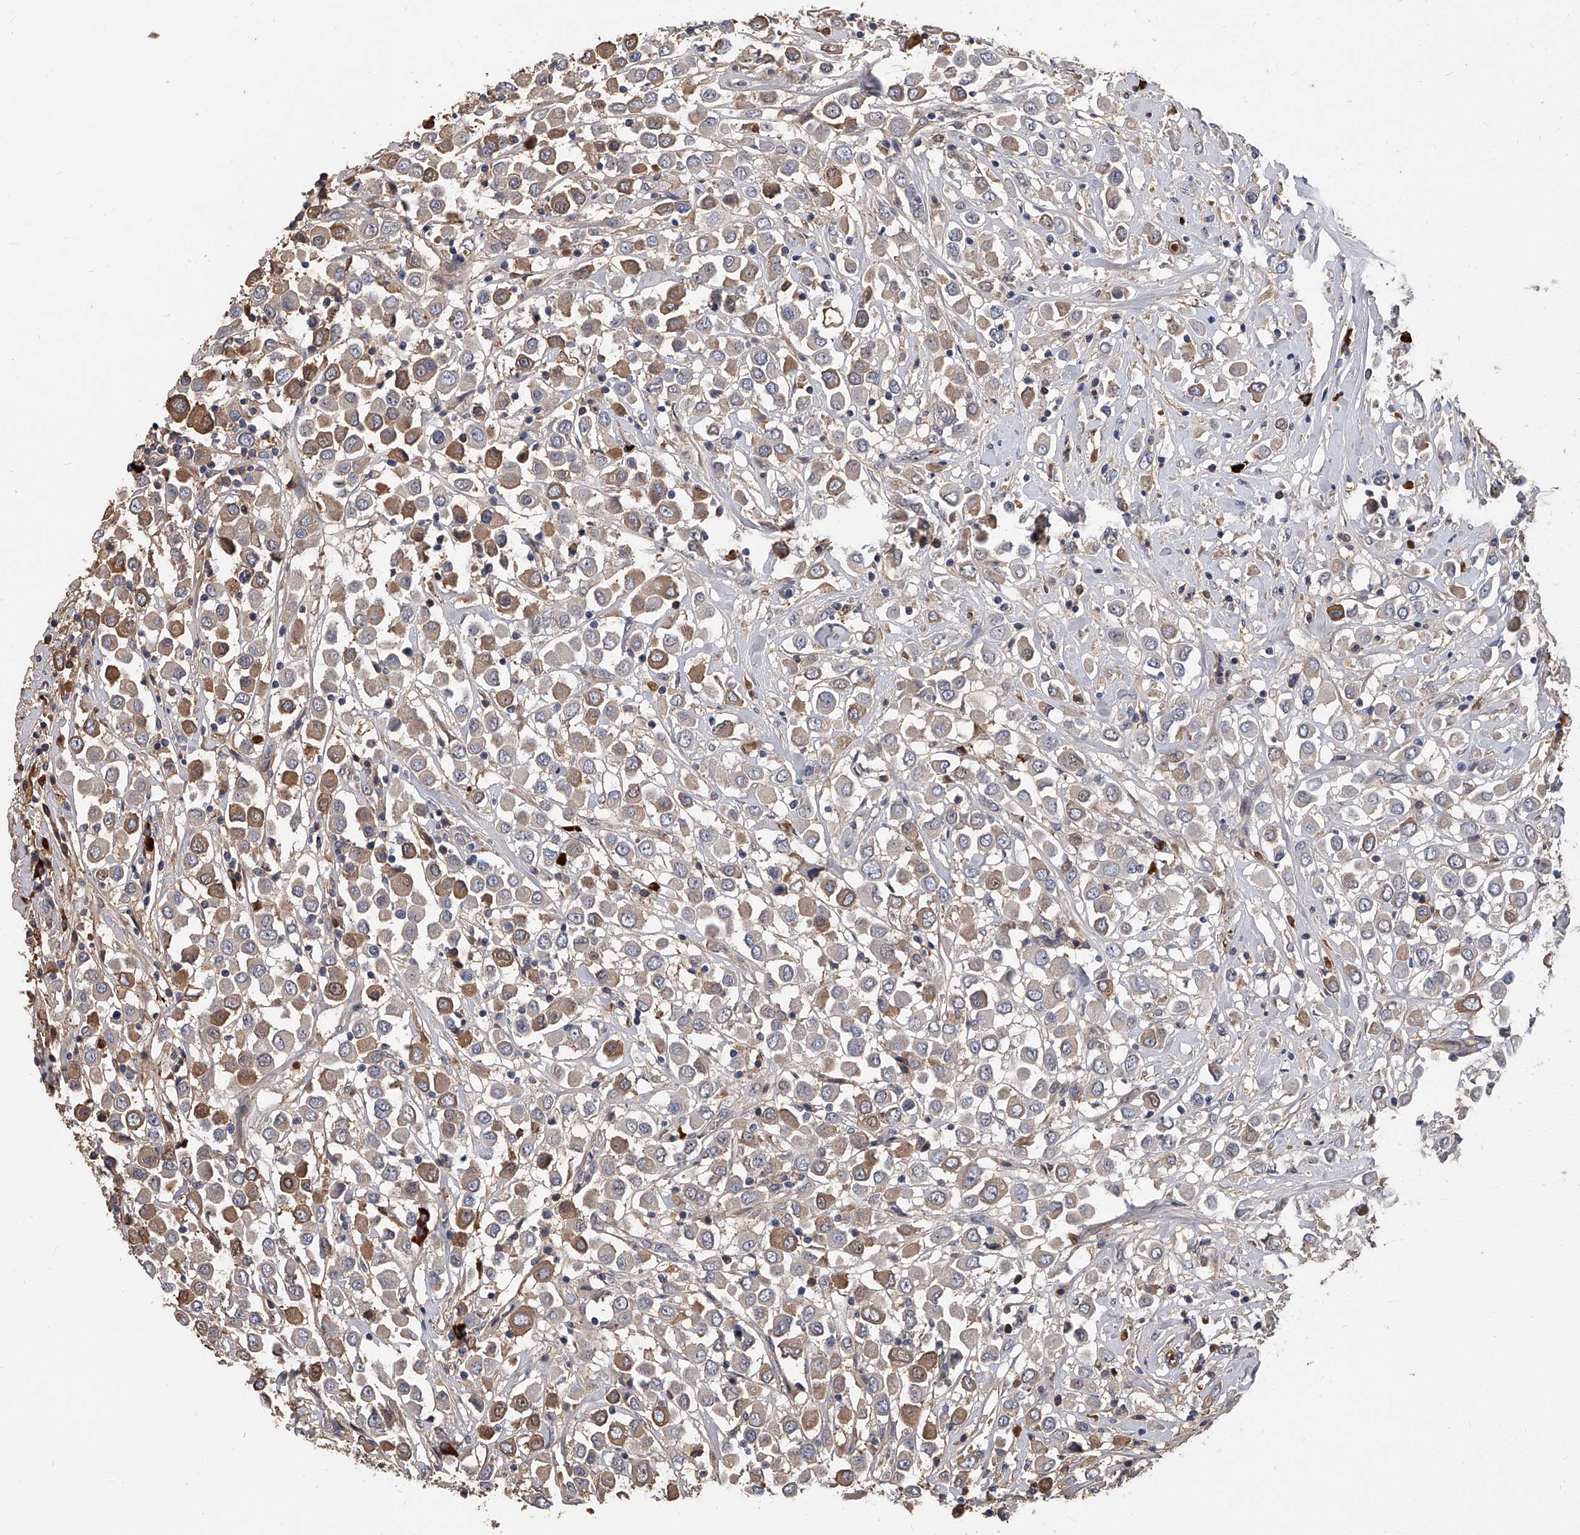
{"staining": {"intensity": "moderate", "quantity": "25%-75%", "location": "cytoplasmic/membranous"}, "tissue": "breast cancer", "cell_type": "Tumor cells", "image_type": "cancer", "snomed": [{"axis": "morphology", "description": "Duct carcinoma"}, {"axis": "topography", "description": "Breast"}], "caption": "IHC image of human invasive ductal carcinoma (breast) stained for a protein (brown), which displays medium levels of moderate cytoplasmic/membranous staining in approximately 25%-75% of tumor cells.", "gene": "ZNF25", "patient": {"sex": "female", "age": 61}}